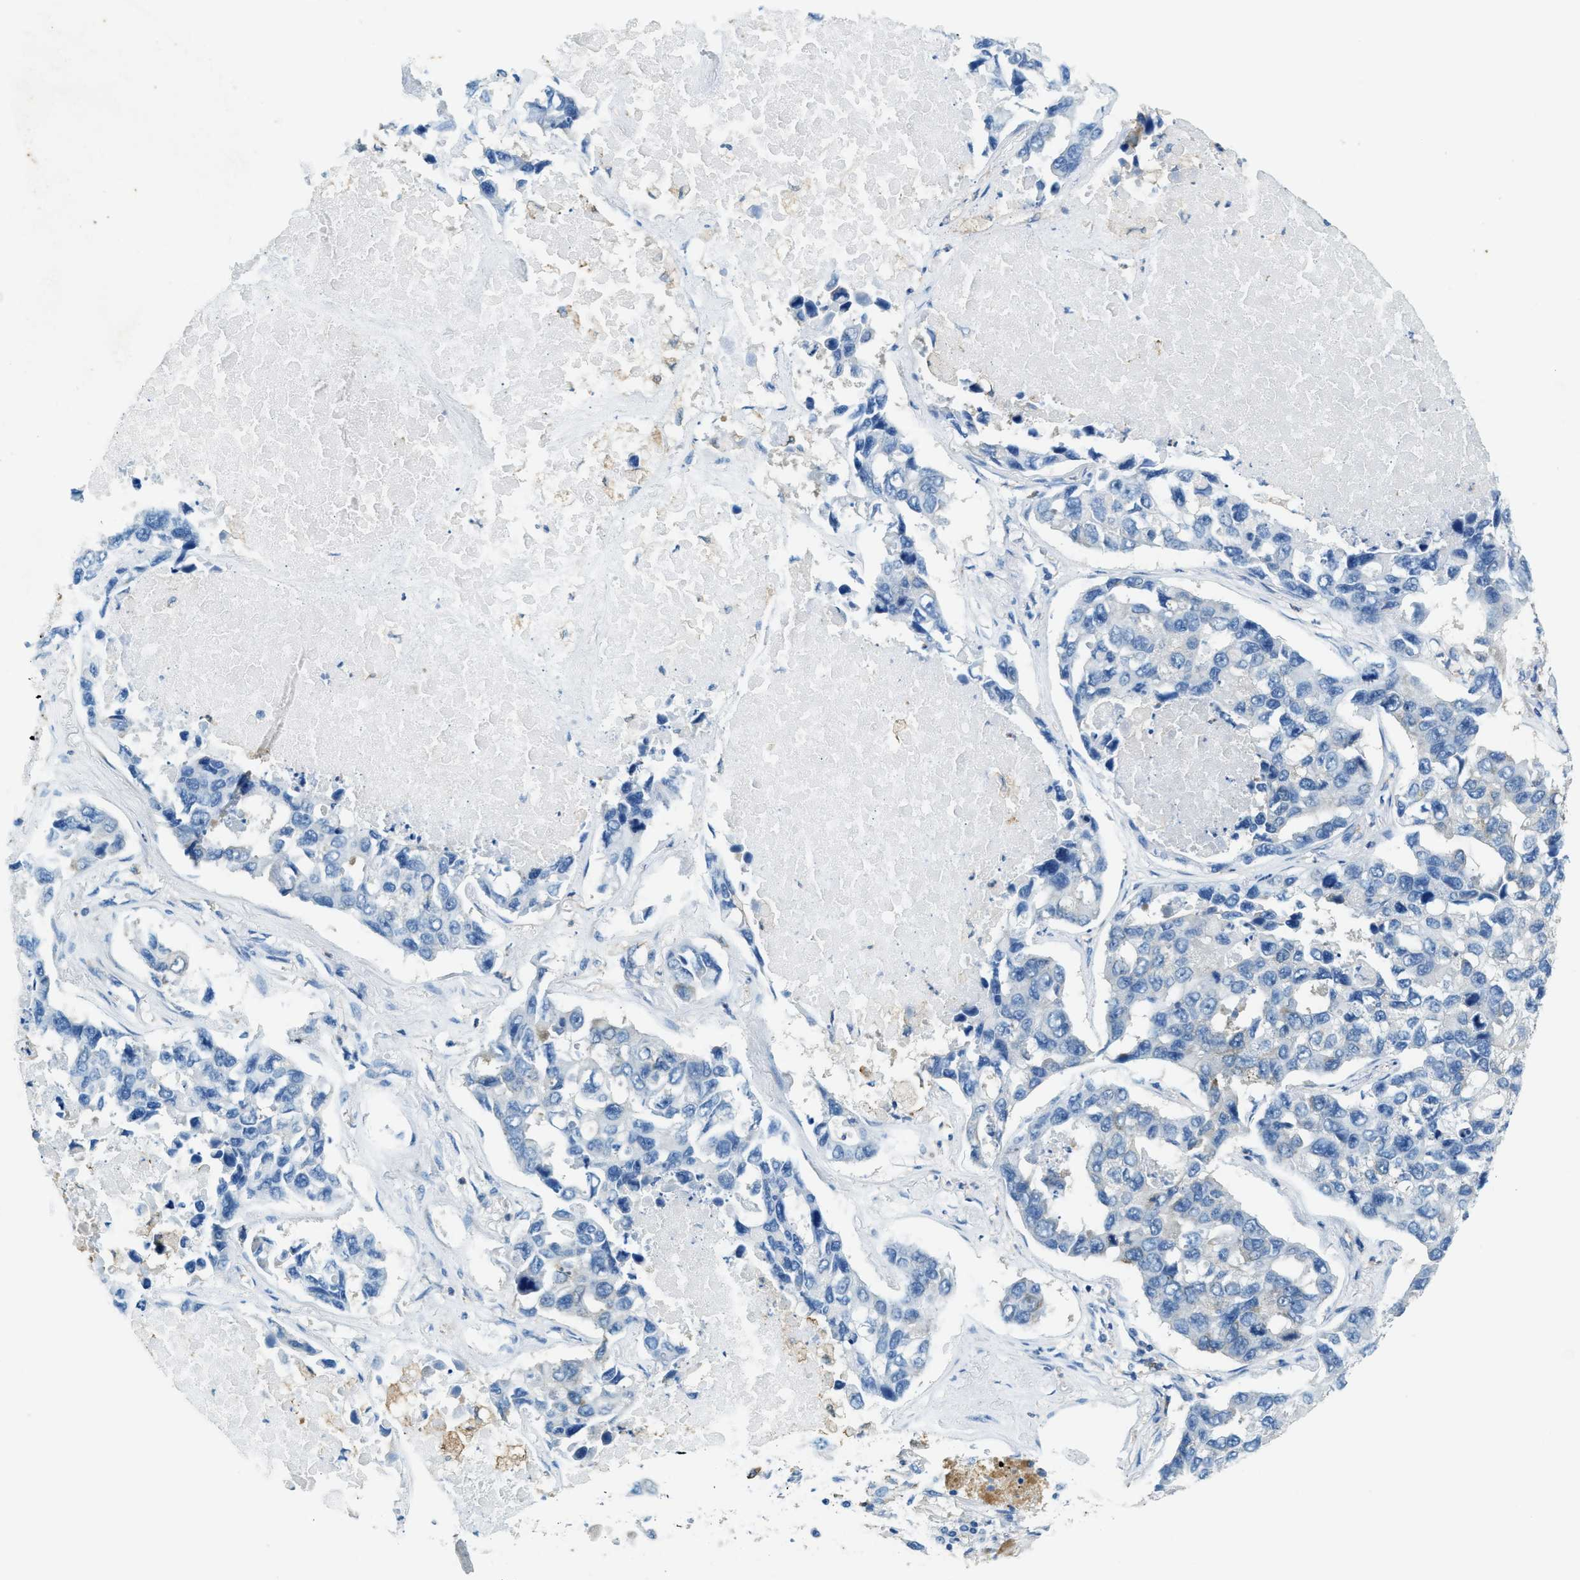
{"staining": {"intensity": "negative", "quantity": "none", "location": "none"}, "tissue": "lung cancer", "cell_type": "Tumor cells", "image_type": "cancer", "snomed": [{"axis": "morphology", "description": "Adenocarcinoma, NOS"}, {"axis": "topography", "description": "Lung"}], "caption": "Lung cancer (adenocarcinoma) stained for a protein using immunohistochemistry shows no expression tumor cells.", "gene": "MATCAP2", "patient": {"sex": "male", "age": 64}}